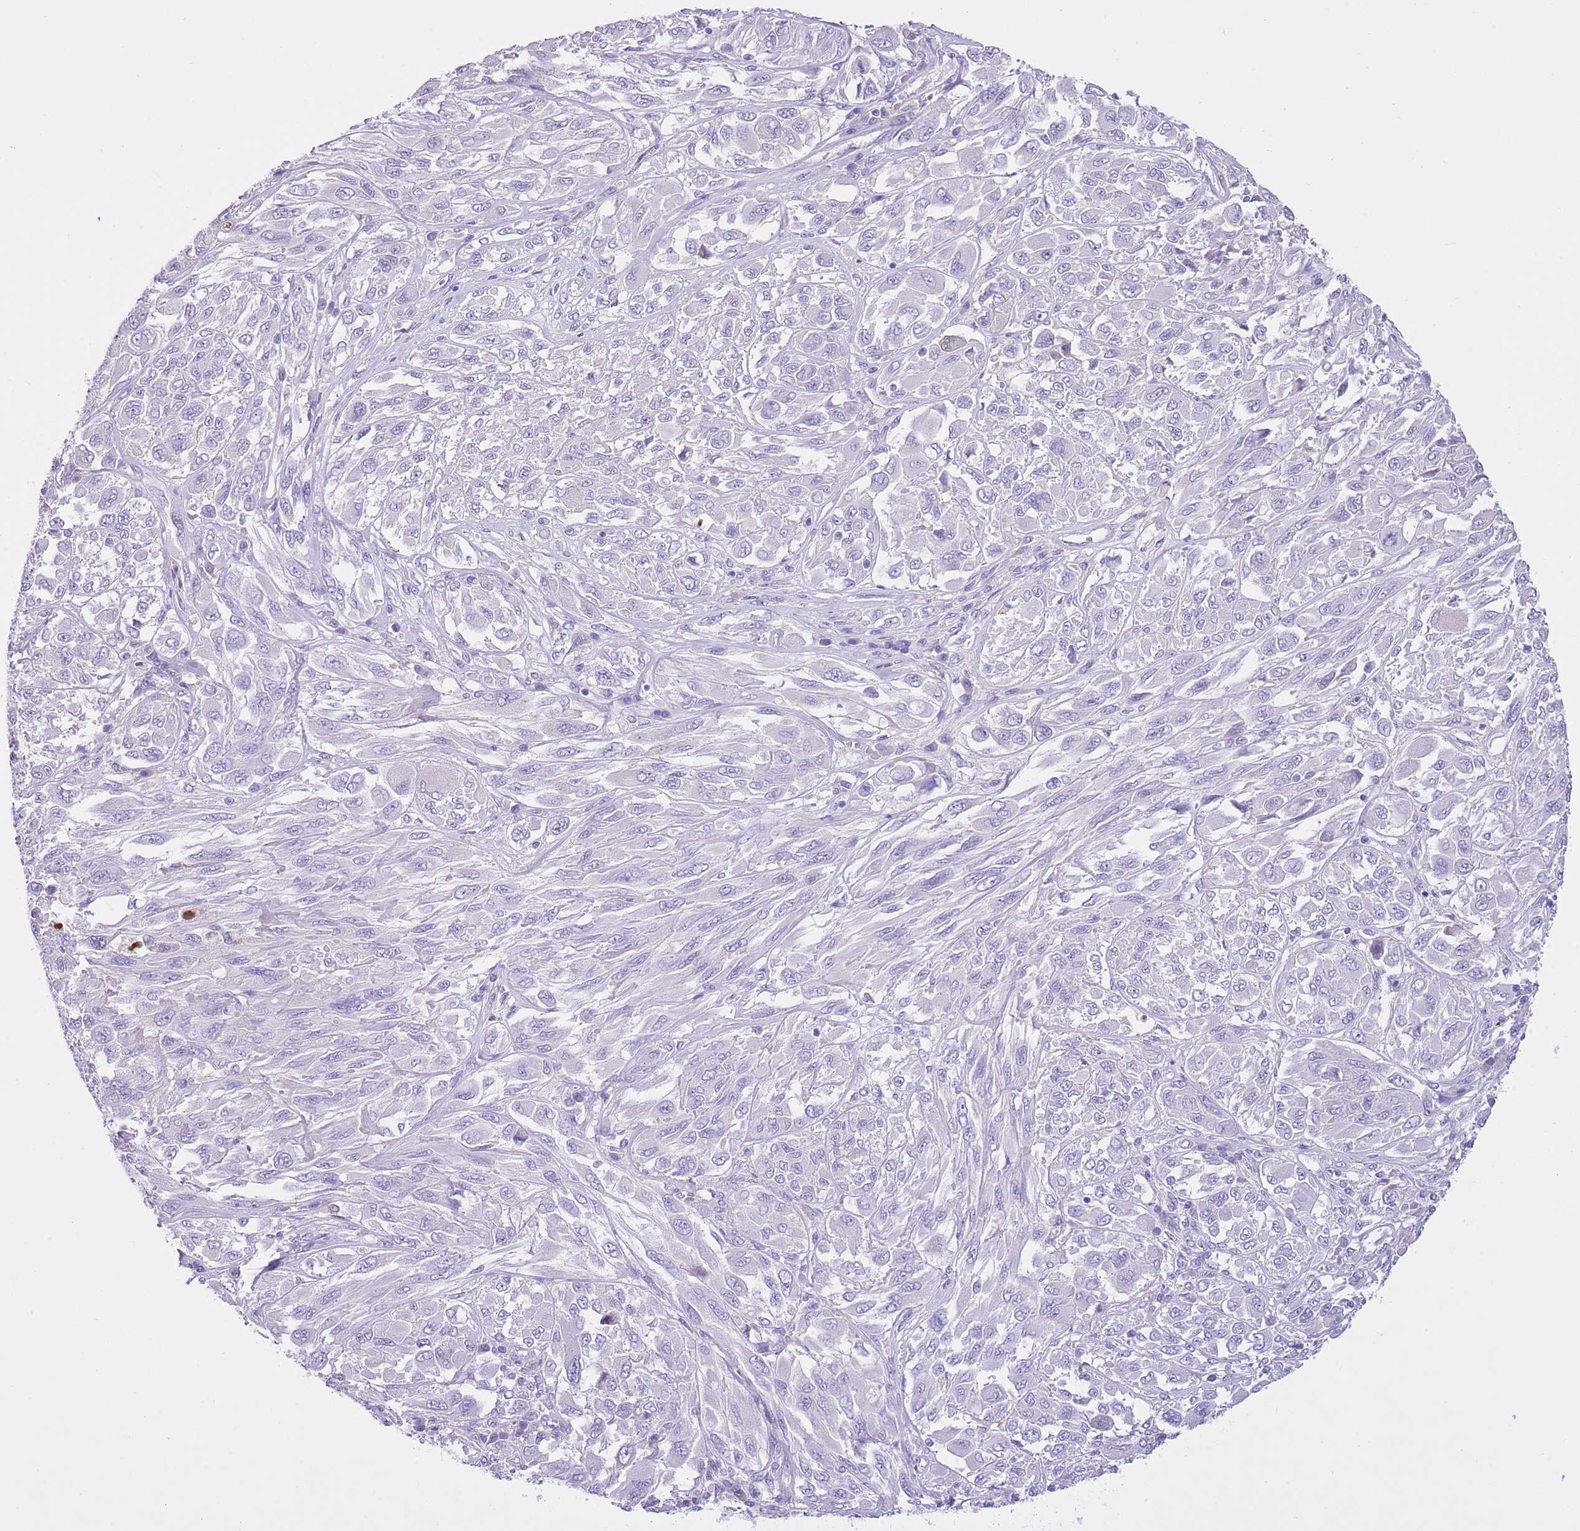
{"staining": {"intensity": "negative", "quantity": "none", "location": "none"}, "tissue": "melanoma", "cell_type": "Tumor cells", "image_type": "cancer", "snomed": [{"axis": "morphology", "description": "Malignant melanoma, NOS"}, {"axis": "topography", "description": "Skin"}], "caption": "Immunohistochemistry histopathology image of melanoma stained for a protein (brown), which reveals no positivity in tumor cells.", "gene": "CLEC2A", "patient": {"sex": "female", "age": 91}}